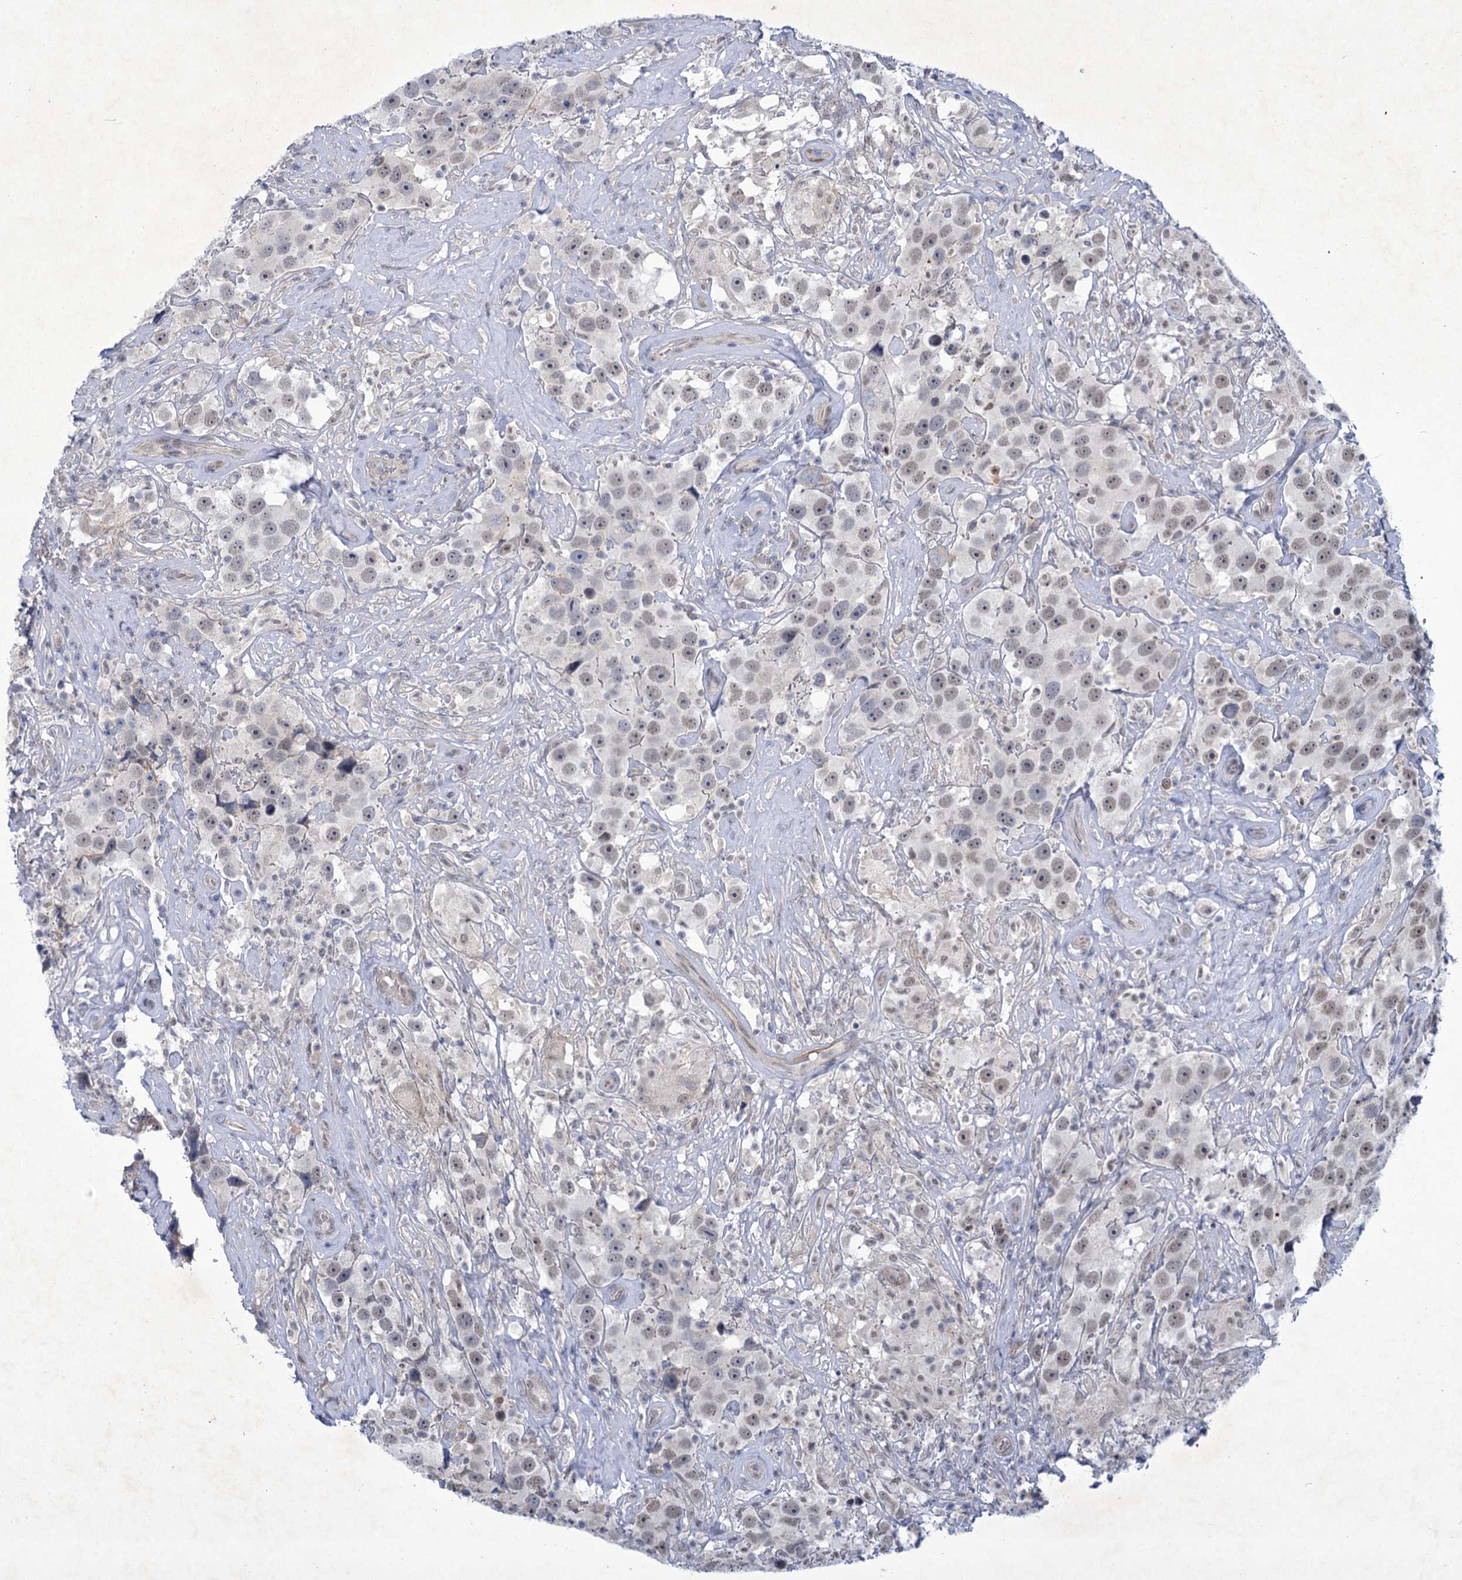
{"staining": {"intensity": "weak", "quantity": "25%-75%", "location": "nuclear"}, "tissue": "testis cancer", "cell_type": "Tumor cells", "image_type": "cancer", "snomed": [{"axis": "morphology", "description": "Seminoma, NOS"}, {"axis": "topography", "description": "Testis"}], "caption": "Immunohistochemical staining of seminoma (testis) shows low levels of weak nuclear positivity in about 25%-75% of tumor cells.", "gene": "MBLAC2", "patient": {"sex": "male", "age": 49}}